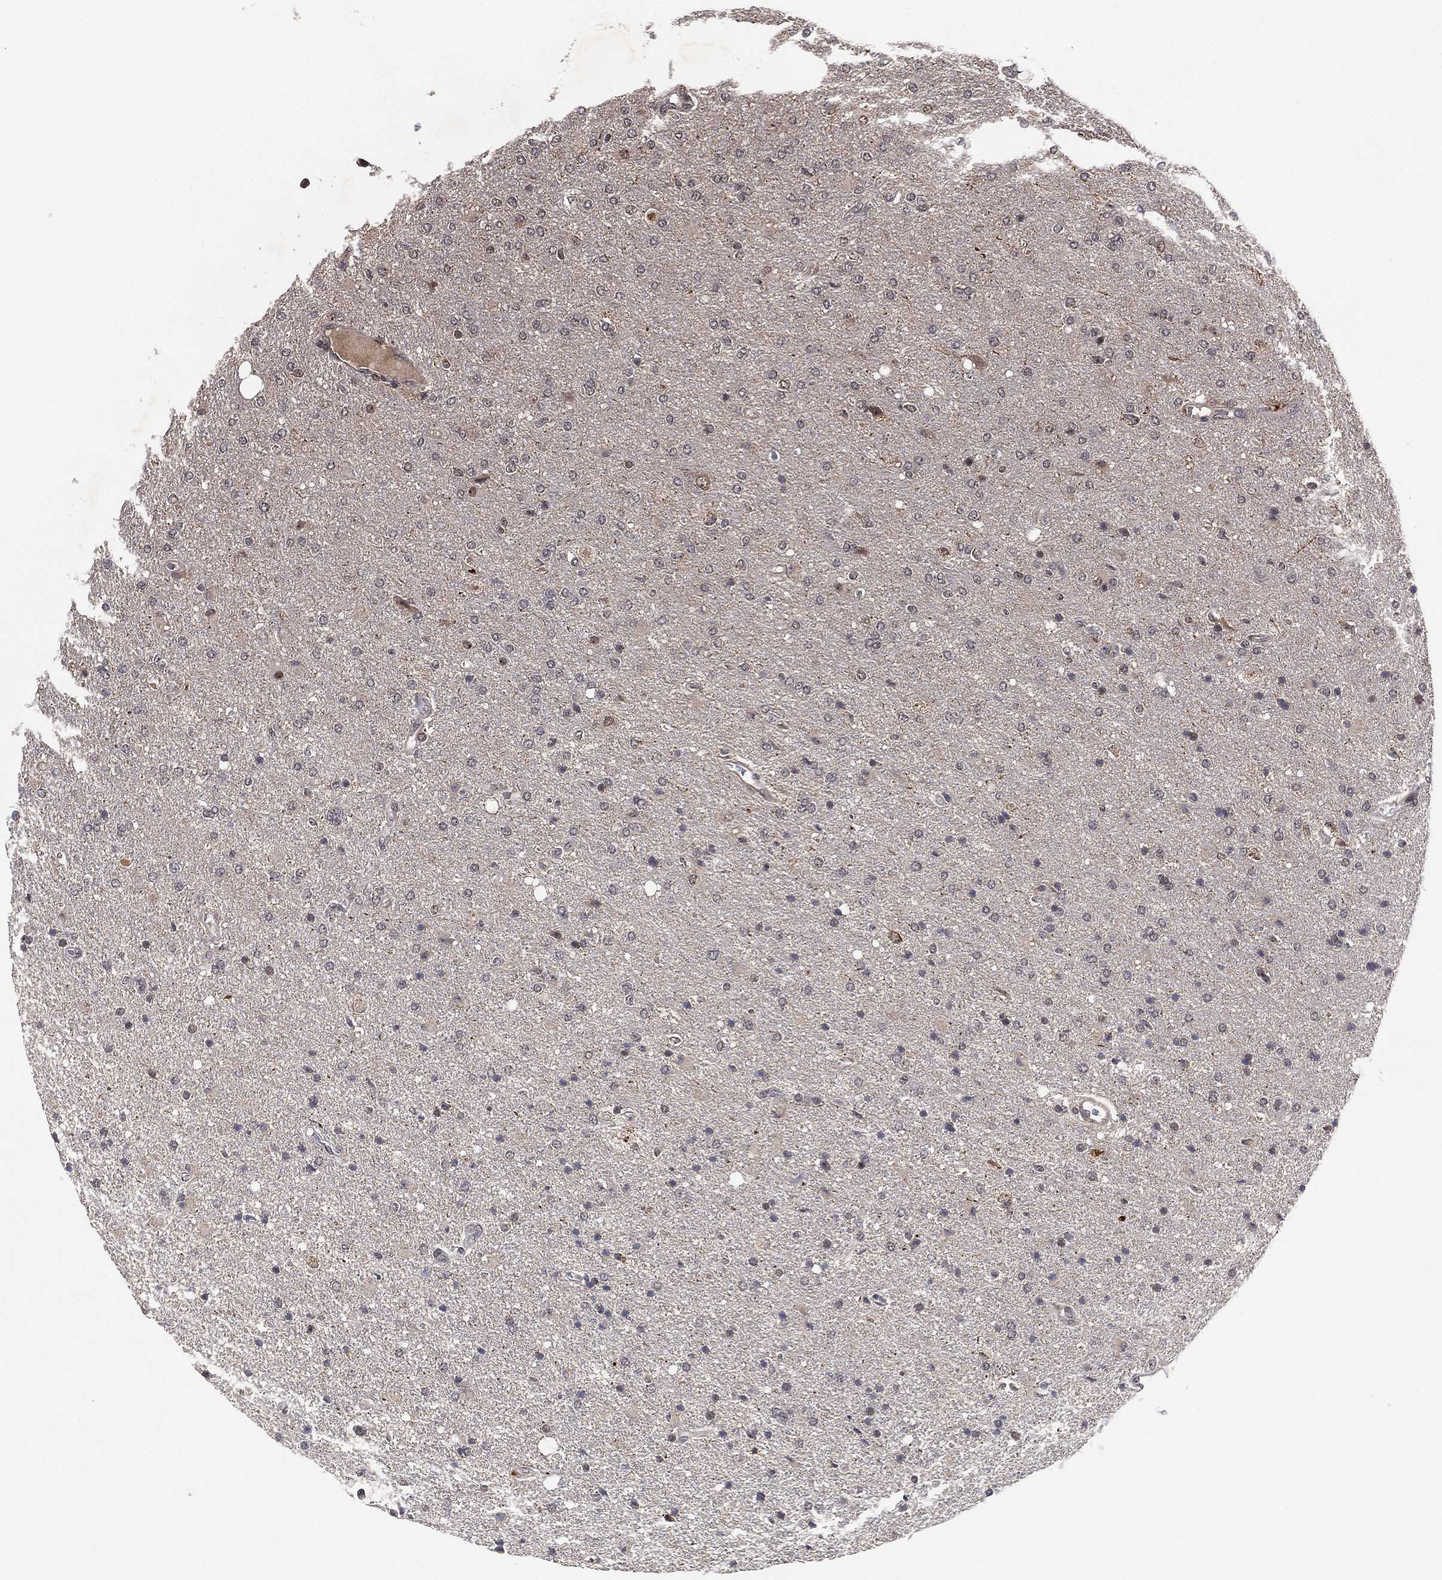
{"staining": {"intensity": "negative", "quantity": "none", "location": "none"}, "tissue": "glioma", "cell_type": "Tumor cells", "image_type": "cancer", "snomed": [{"axis": "morphology", "description": "Glioma, malignant, High grade"}, {"axis": "topography", "description": "Cerebral cortex"}], "caption": "The histopathology image demonstrates no significant expression in tumor cells of malignant glioma (high-grade).", "gene": "NELFCD", "patient": {"sex": "male", "age": 70}}